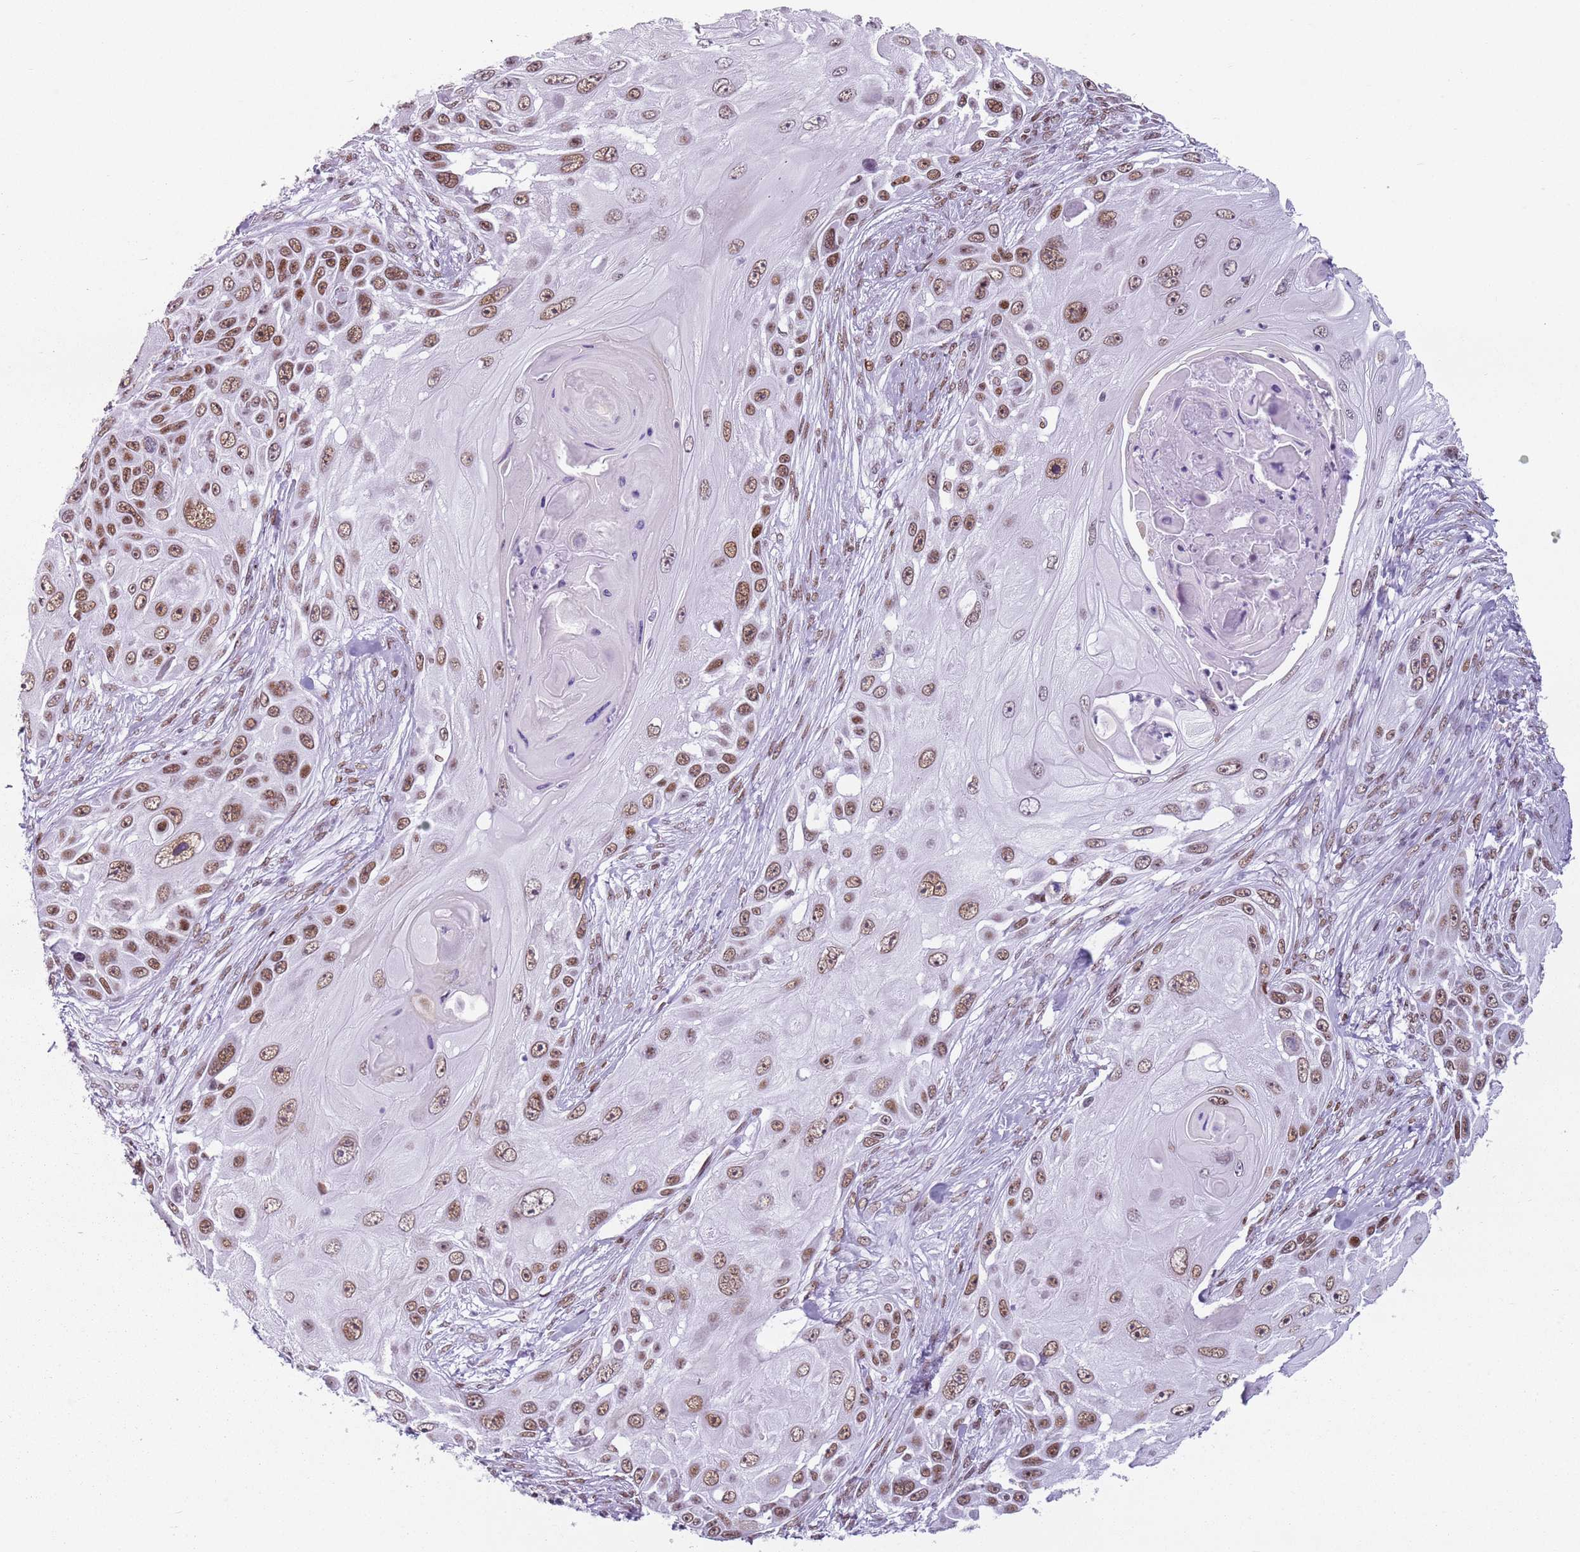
{"staining": {"intensity": "moderate", "quantity": ">75%", "location": "nuclear"}, "tissue": "skin cancer", "cell_type": "Tumor cells", "image_type": "cancer", "snomed": [{"axis": "morphology", "description": "Squamous cell carcinoma, NOS"}, {"axis": "topography", "description": "Skin"}], "caption": "Skin squamous cell carcinoma was stained to show a protein in brown. There is medium levels of moderate nuclear positivity in about >75% of tumor cells. (Brightfield microscopy of DAB IHC at high magnification).", "gene": "FAM104B", "patient": {"sex": "female", "age": 44}}